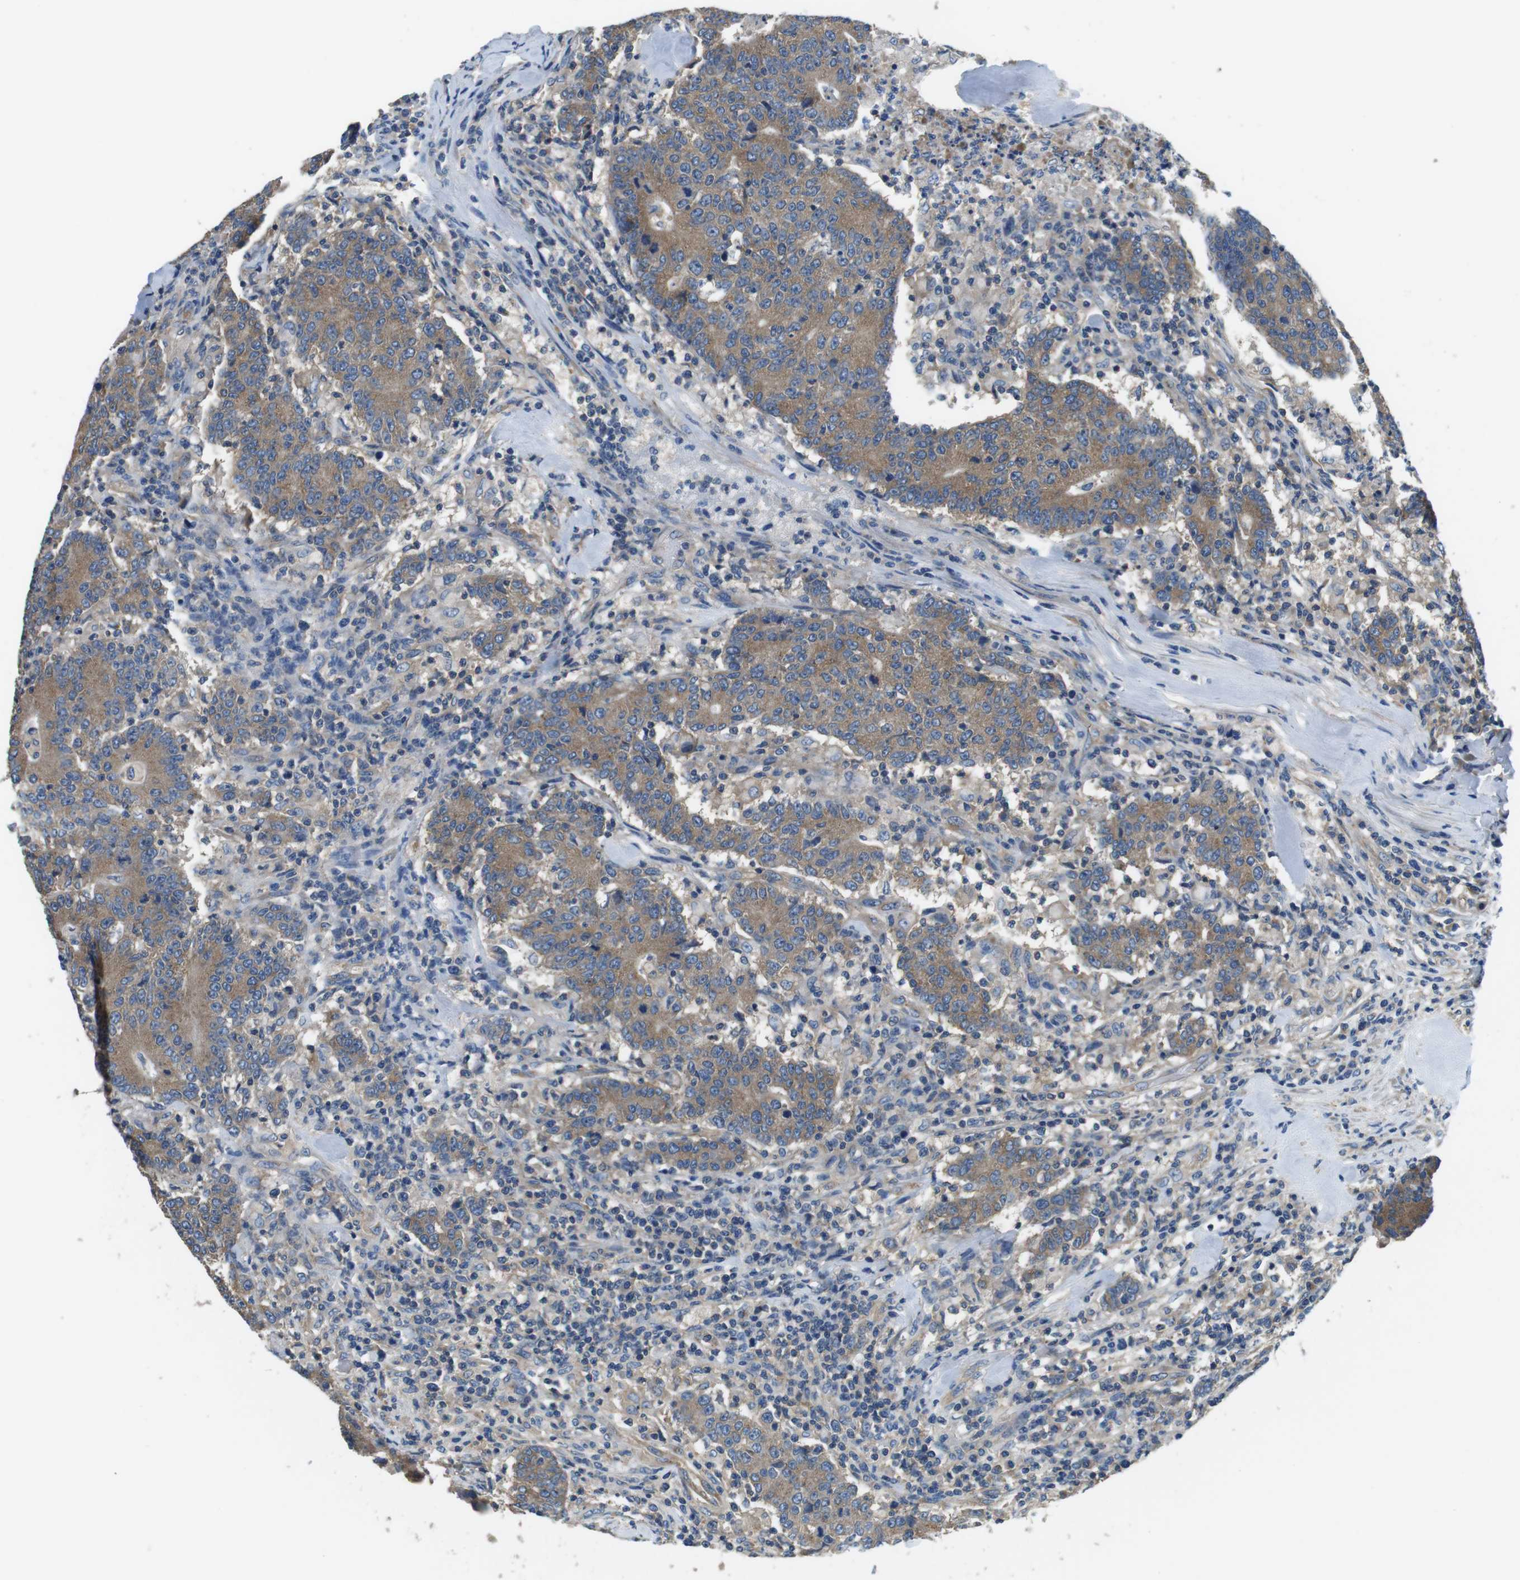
{"staining": {"intensity": "moderate", "quantity": ">75%", "location": "cytoplasmic/membranous"}, "tissue": "colorectal cancer", "cell_type": "Tumor cells", "image_type": "cancer", "snomed": [{"axis": "morphology", "description": "Normal tissue, NOS"}, {"axis": "morphology", "description": "Adenocarcinoma, NOS"}, {"axis": "topography", "description": "Colon"}], "caption": "Tumor cells display medium levels of moderate cytoplasmic/membranous staining in approximately >75% of cells in colorectal cancer (adenocarcinoma).", "gene": "DENND4C", "patient": {"sex": "female", "age": 75}}